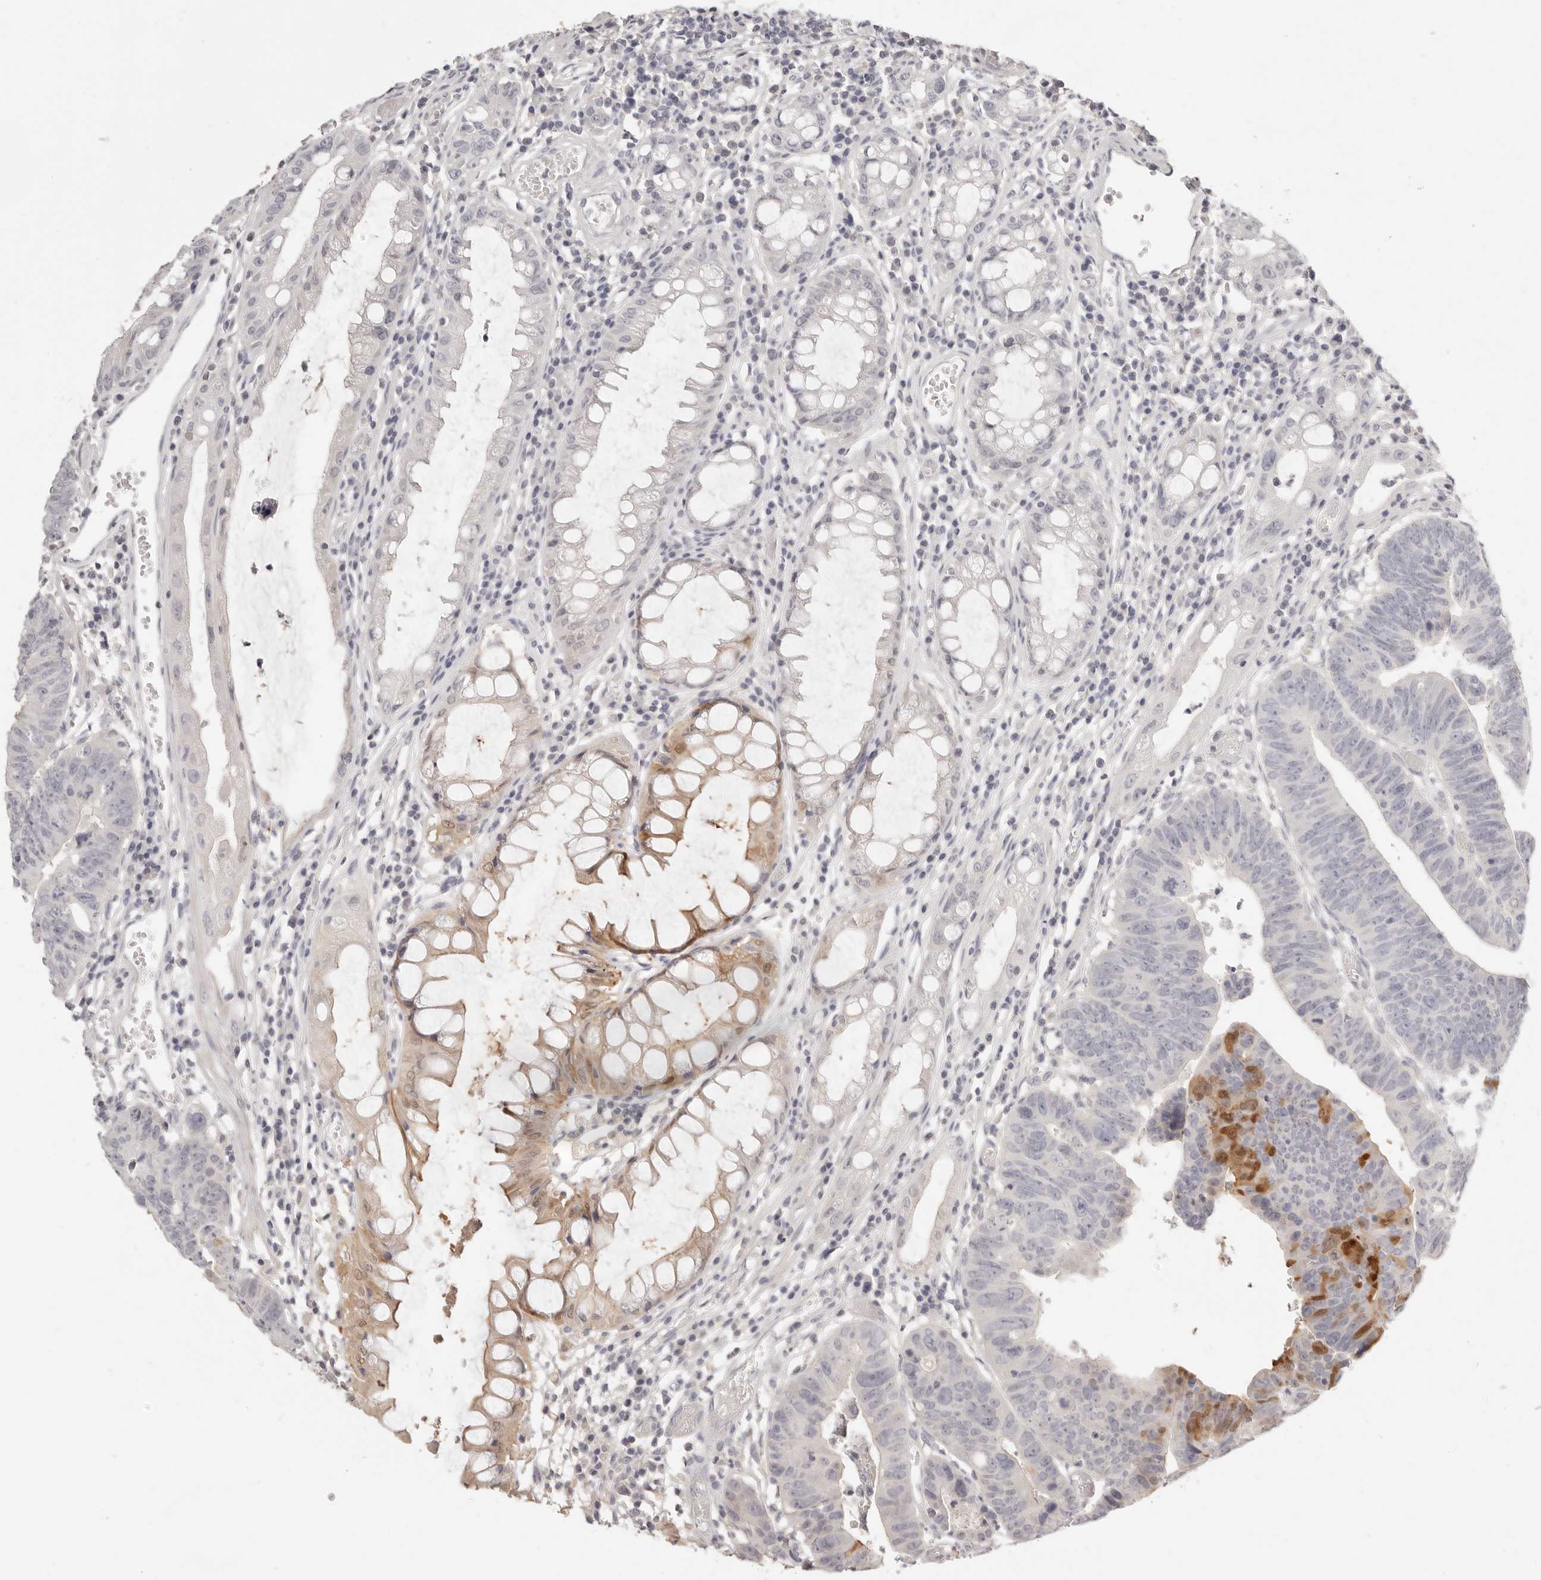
{"staining": {"intensity": "moderate", "quantity": "<25%", "location": "cytoplasmic/membranous,nuclear"}, "tissue": "colorectal cancer", "cell_type": "Tumor cells", "image_type": "cancer", "snomed": [{"axis": "morphology", "description": "Adenocarcinoma, NOS"}, {"axis": "topography", "description": "Rectum"}], "caption": "This image exhibits colorectal cancer (adenocarcinoma) stained with immunohistochemistry to label a protein in brown. The cytoplasmic/membranous and nuclear of tumor cells show moderate positivity for the protein. Nuclei are counter-stained blue.", "gene": "FABP1", "patient": {"sex": "female", "age": 65}}